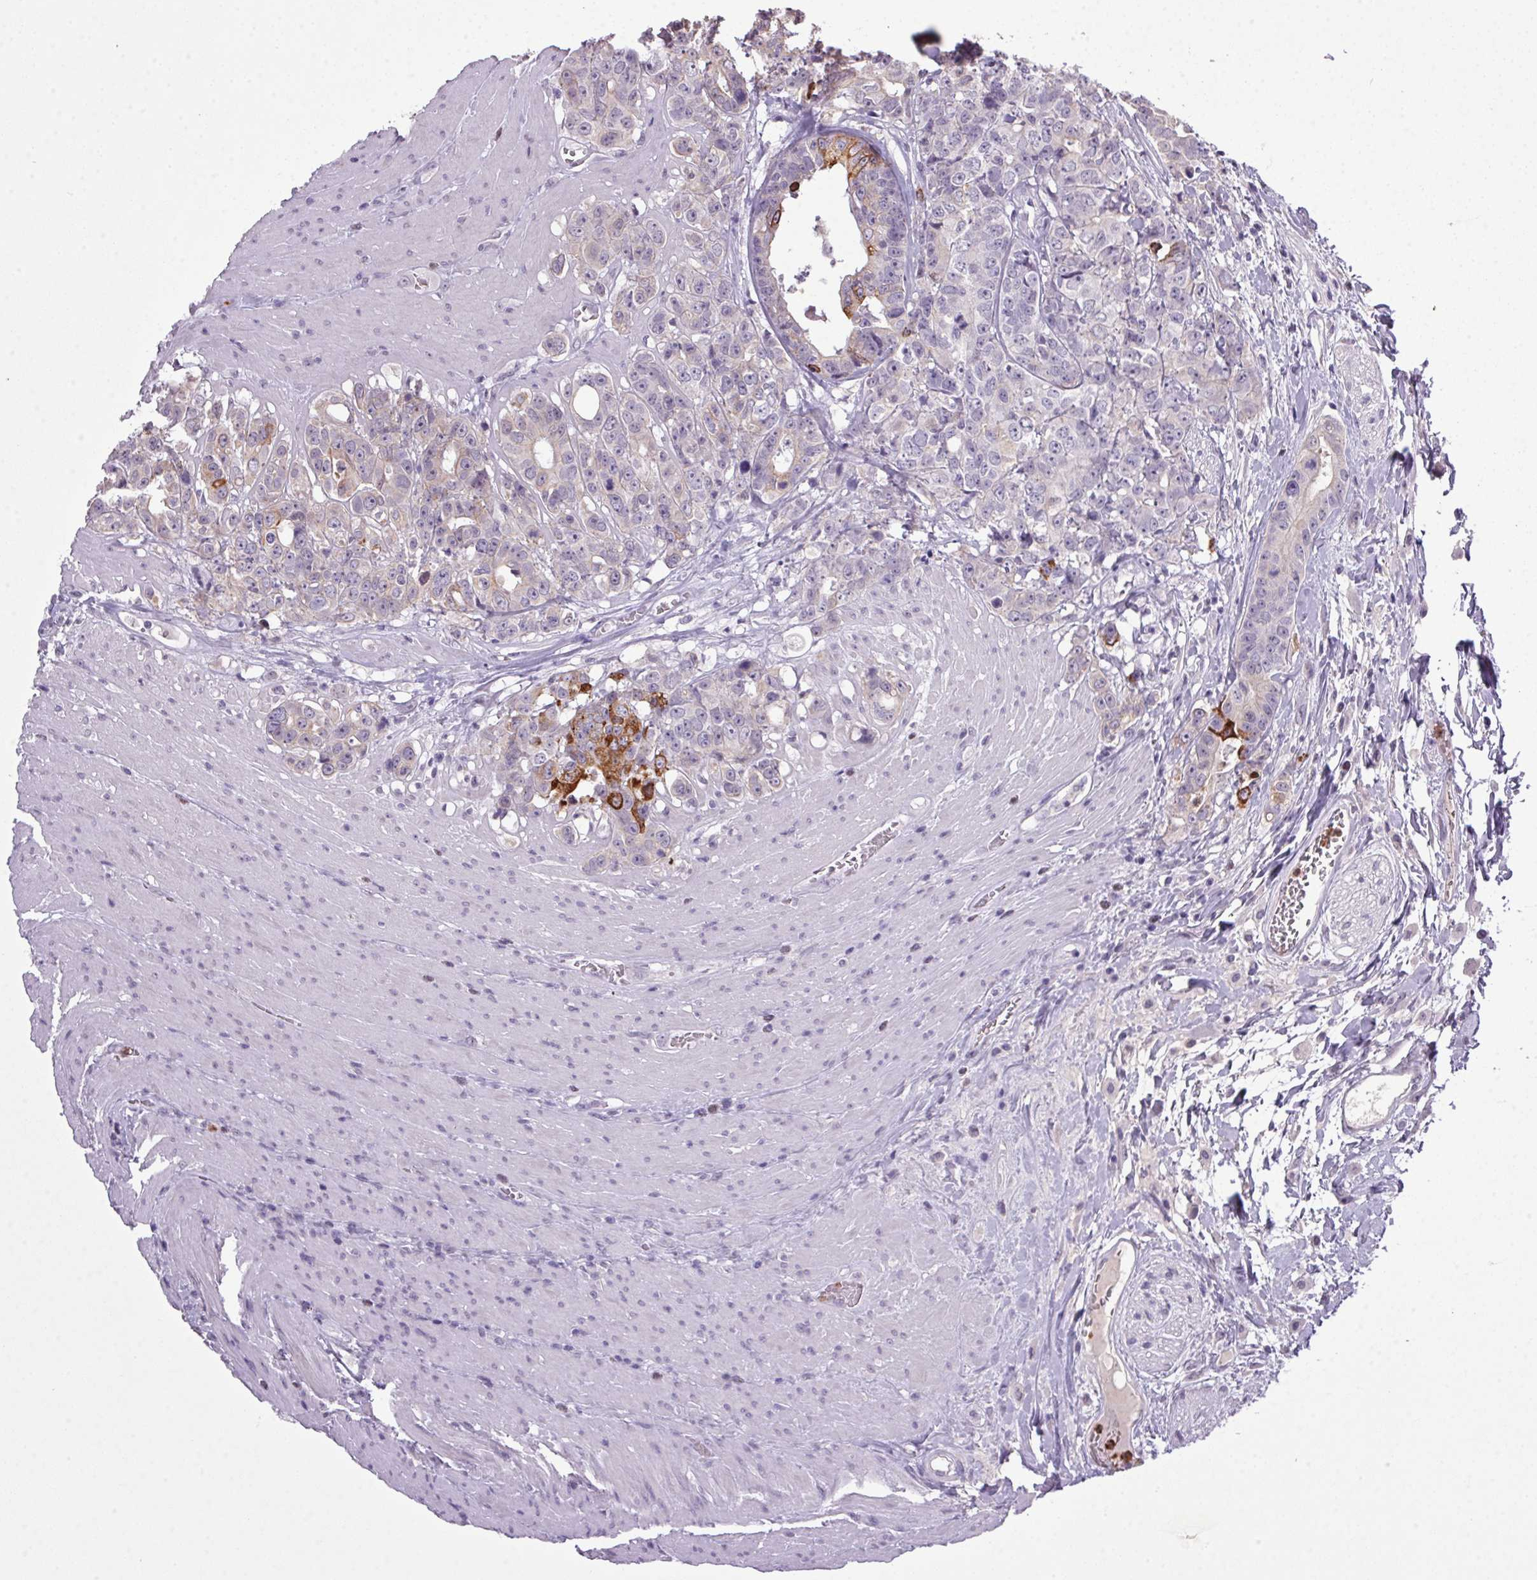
{"staining": {"intensity": "strong", "quantity": "<25%", "location": "cytoplasmic/membranous"}, "tissue": "colorectal cancer", "cell_type": "Tumor cells", "image_type": "cancer", "snomed": [{"axis": "morphology", "description": "Adenocarcinoma, NOS"}, {"axis": "topography", "description": "Rectum"}], "caption": "Immunohistochemical staining of human colorectal adenocarcinoma reveals medium levels of strong cytoplasmic/membranous protein expression in approximately <25% of tumor cells. (IHC, brightfield microscopy, high magnification).", "gene": "TRDN", "patient": {"sex": "female", "age": 62}}